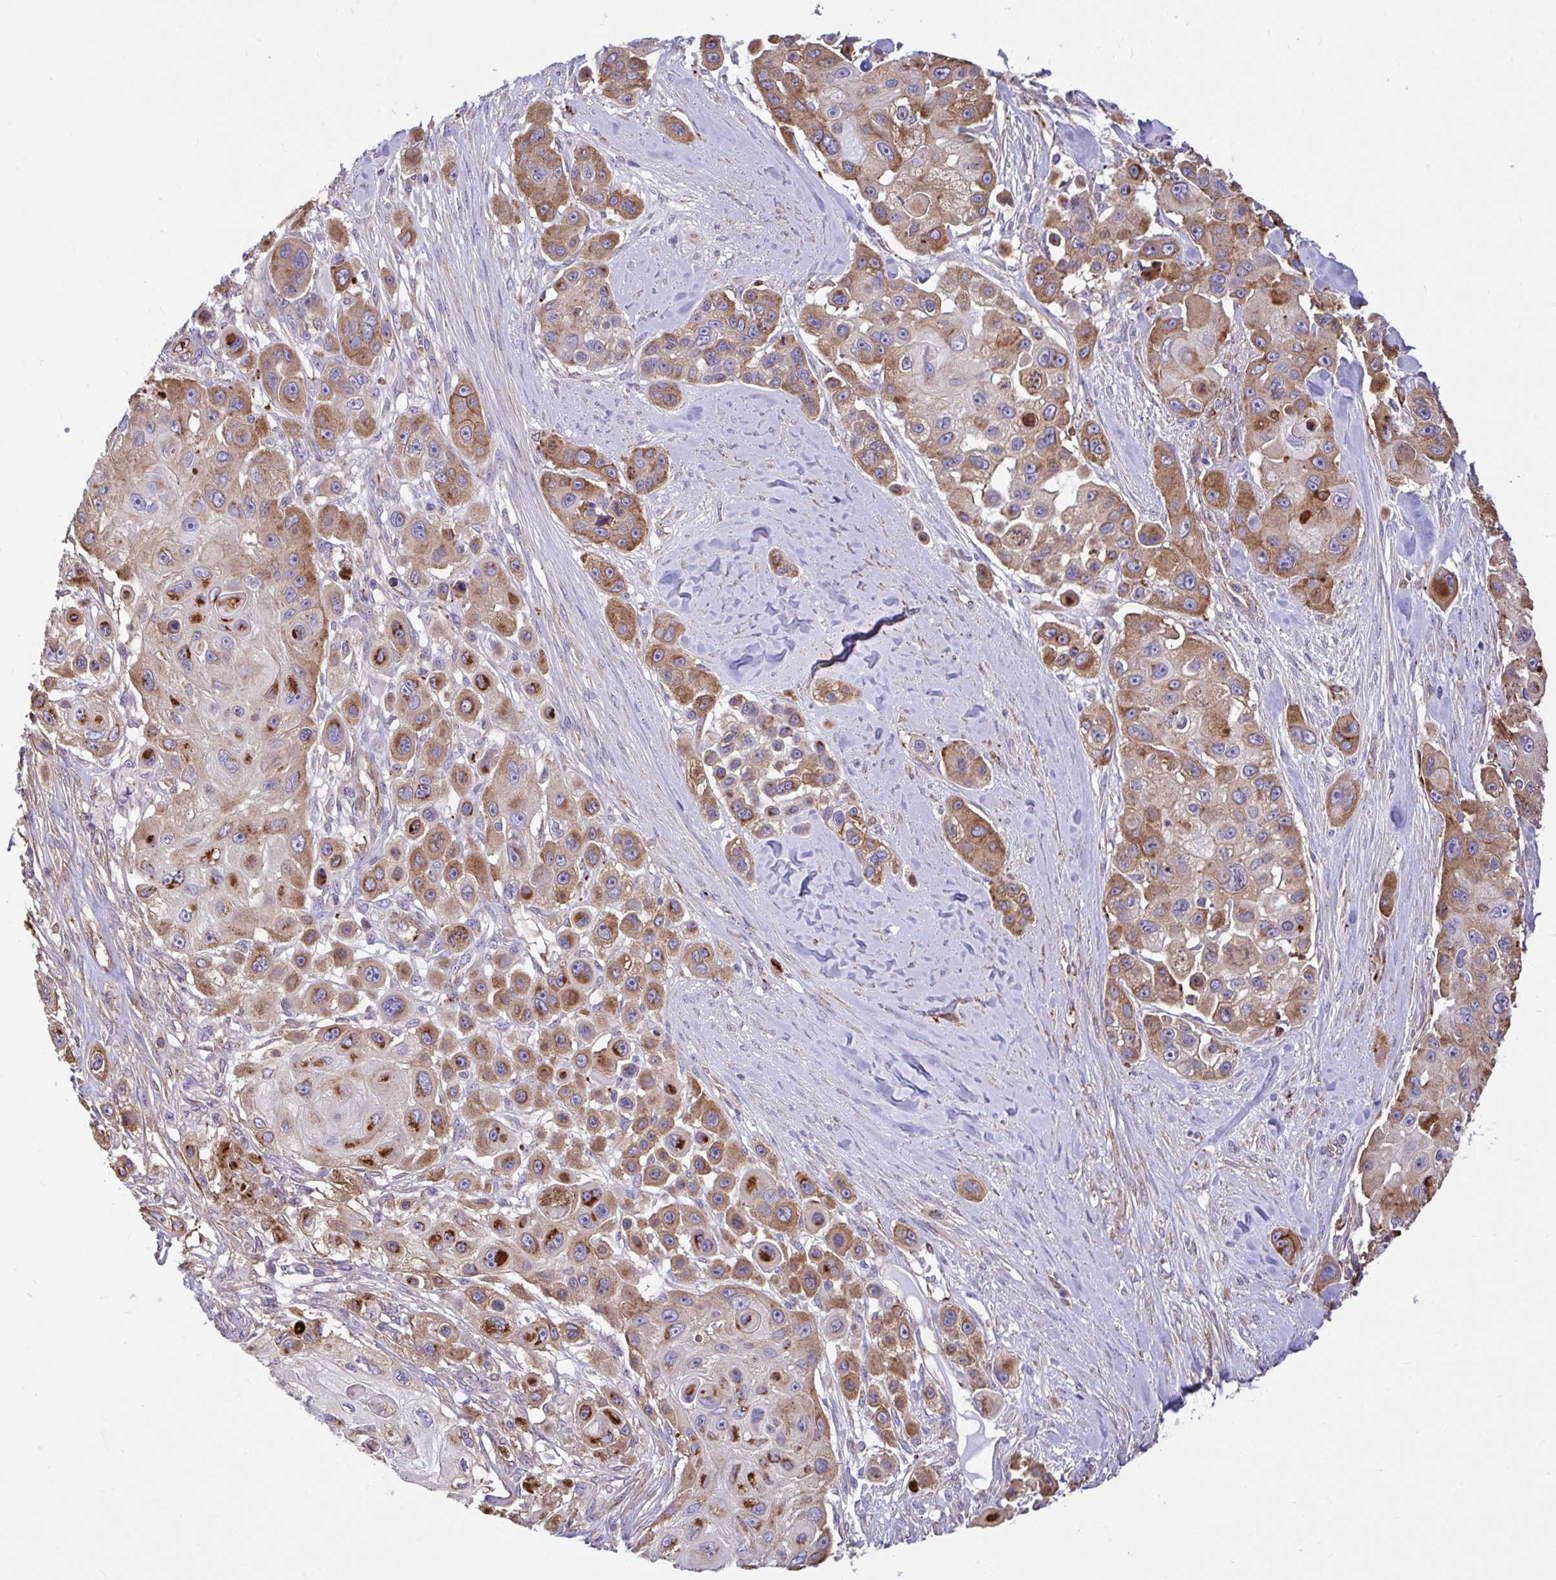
{"staining": {"intensity": "moderate", "quantity": "25%-75%", "location": "cytoplasmic/membranous"}, "tissue": "skin cancer", "cell_type": "Tumor cells", "image_type": "cancer", "snomed": [{"axis": "morphology", "description": "Squamous cell carcinoma, NOS"}, {"axis": "topography", "description": "Skin"}], "caption": "Skin cancer stained for a protein (brown) exhibits moderate cytoplasmic/membranous positive staining in about 25%-75% of tumor cells.", "gene": "PTPRK", "patient": {"sex": "male", "age": 67}}